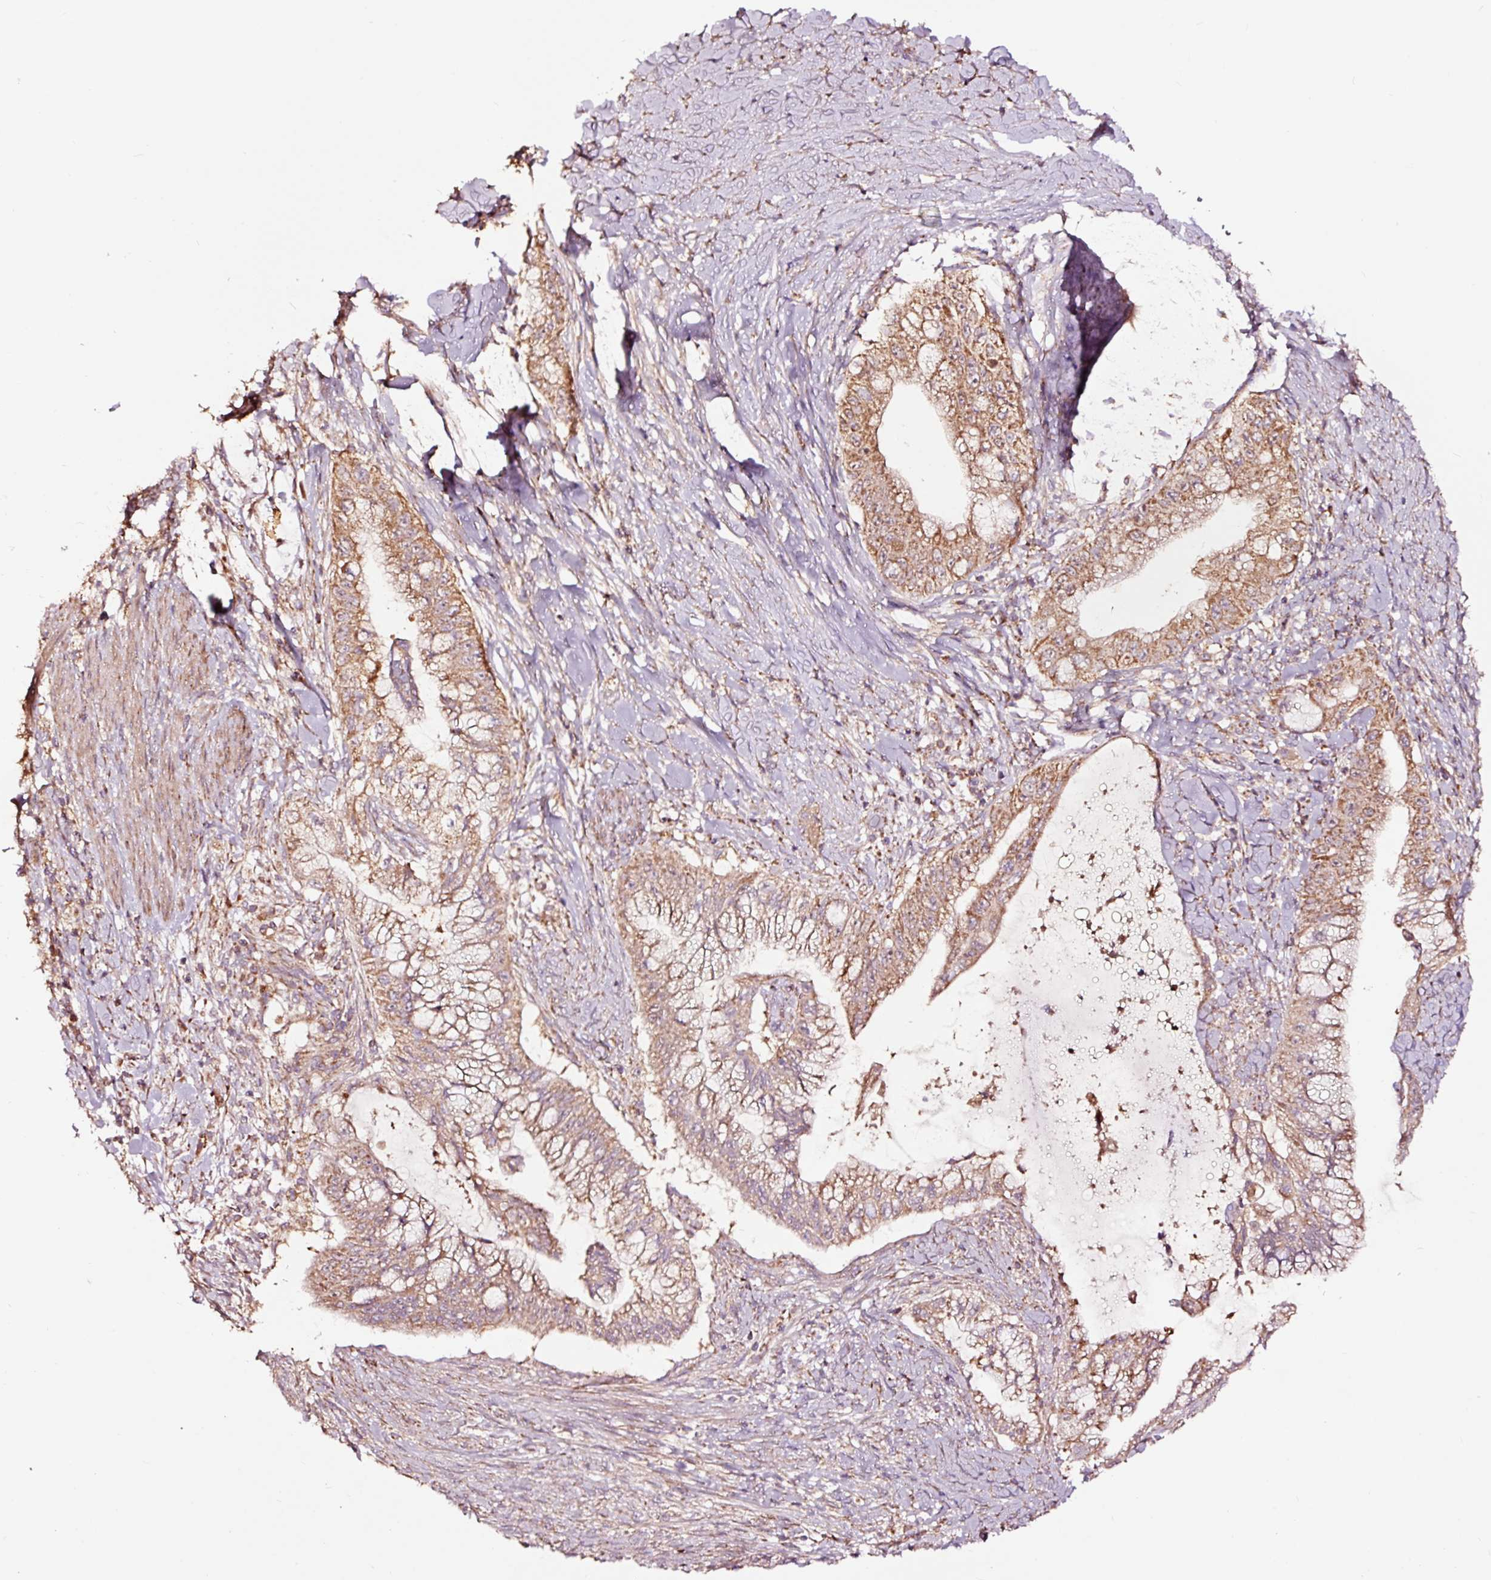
{"staining": {"intensity": "moderate", "quantity": ">75%", "location": "cytoplasmic/membranous"}, "tissue": "pancreatic cancer", "cell_type": "Tumor cells", "image_type": "cancer", "snomed": [{"axis": "morphology", "description": "Adenocarcinoma, NOS"}, {"axis": "topography", "description": "Pancreas"}], "caption": "Brown immunohistochemical staining in human adenocarcinoma (pancreatic) demonstrates moderate cytoplasmic/membranous positivity in approximately >75% of tumor cells.", "gene": "TPM1", "patient": {"sex": "male", "age": 48}}